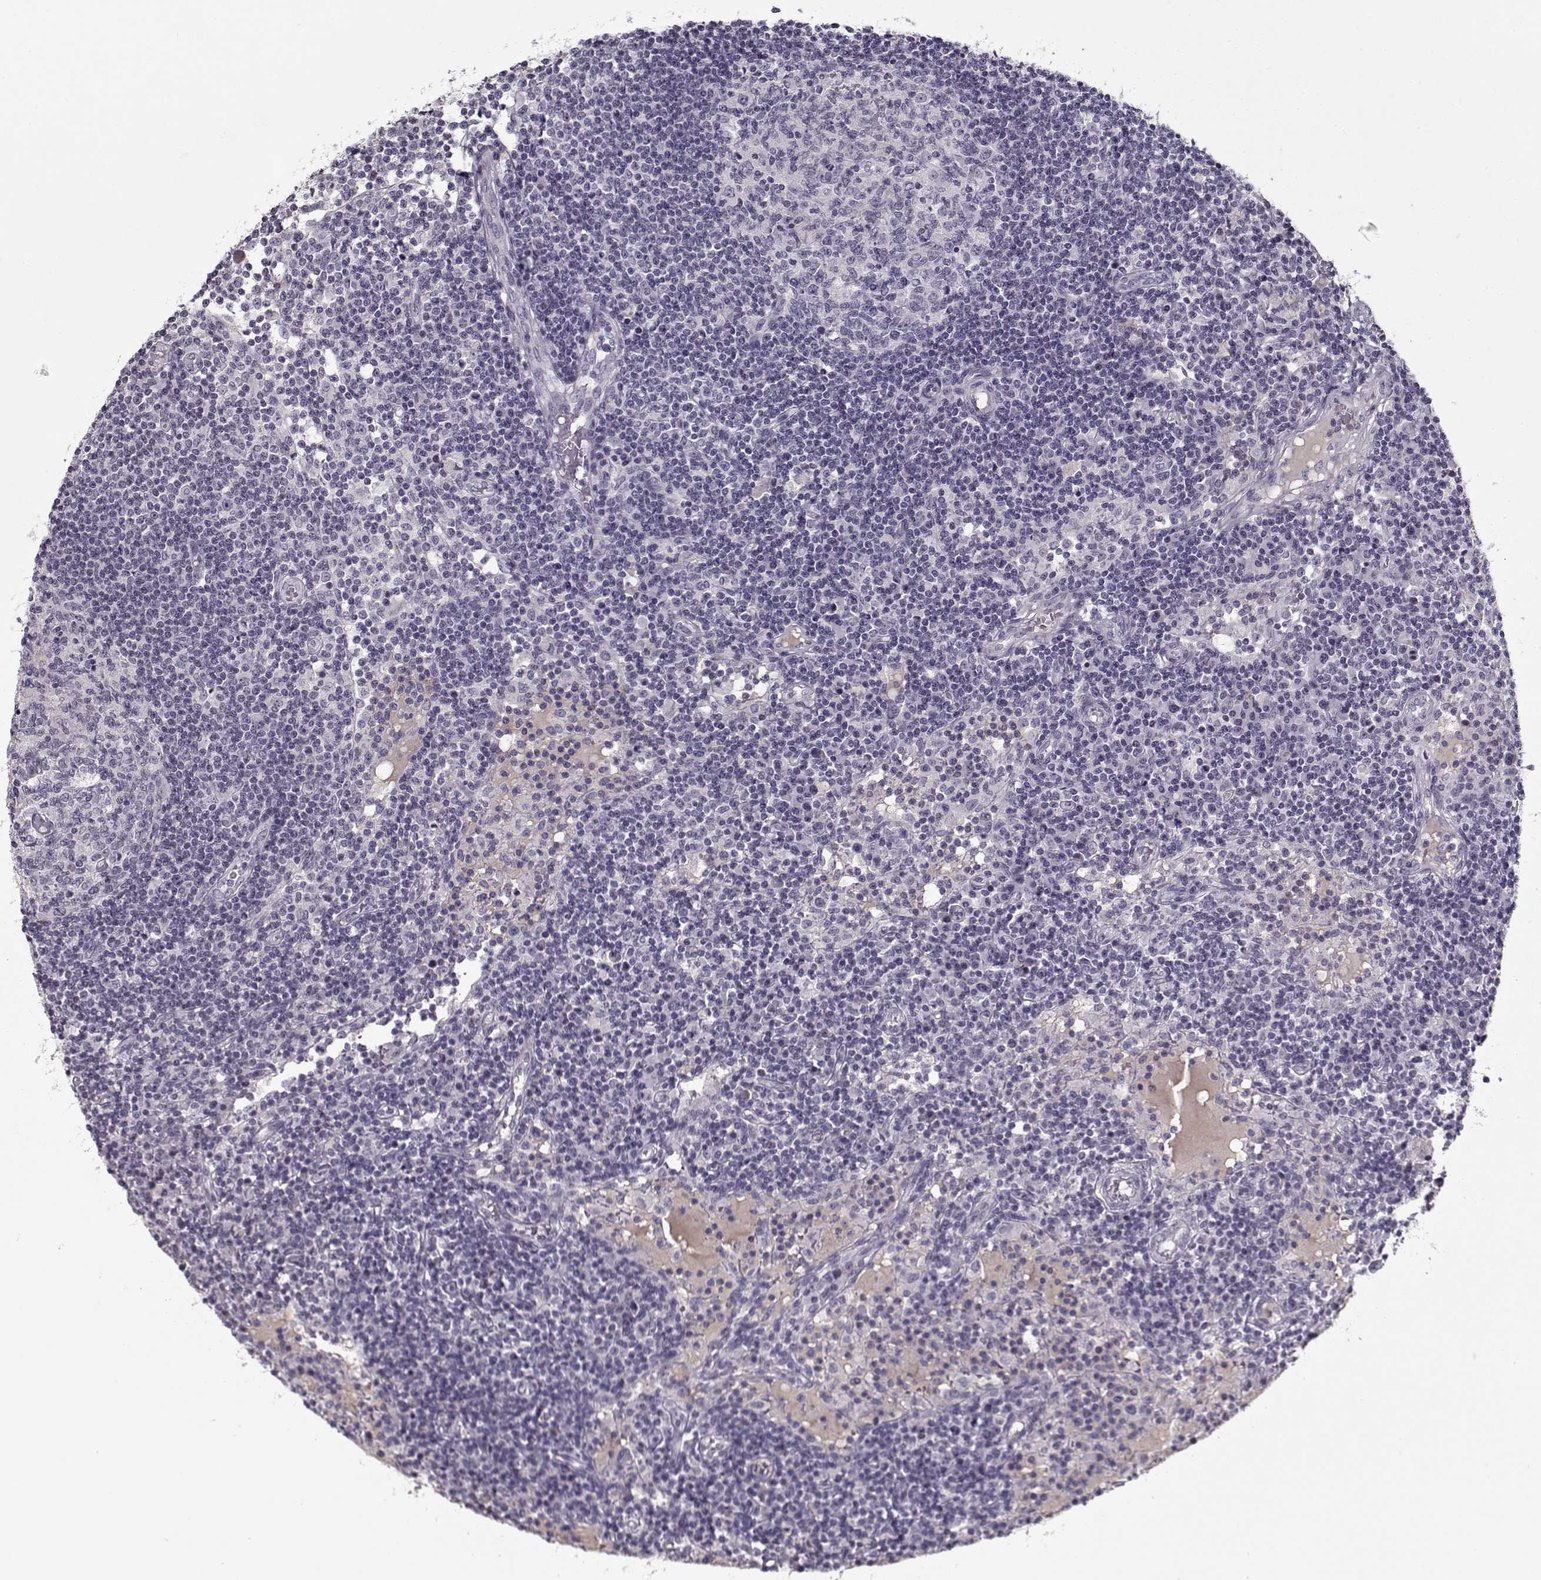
{"staining": {"intensity": "negative", "quantity": "none", "location": "none"}, "tissue": "lymph node", "cell_type": "Germinal center cells", "image_type": "normal", "snomed": [{"axis": "morphology", "description": "Normal tissue, NOS"}, {"axis": "topography", "description": "Lymph node"}], "caption": "An image of lymph node stained for a protein shows no brown staining in germinal center cells. Nuclei are stained in blue.", "gene": "SPACA9", "patient": {"sex": "female", "age": 72}}